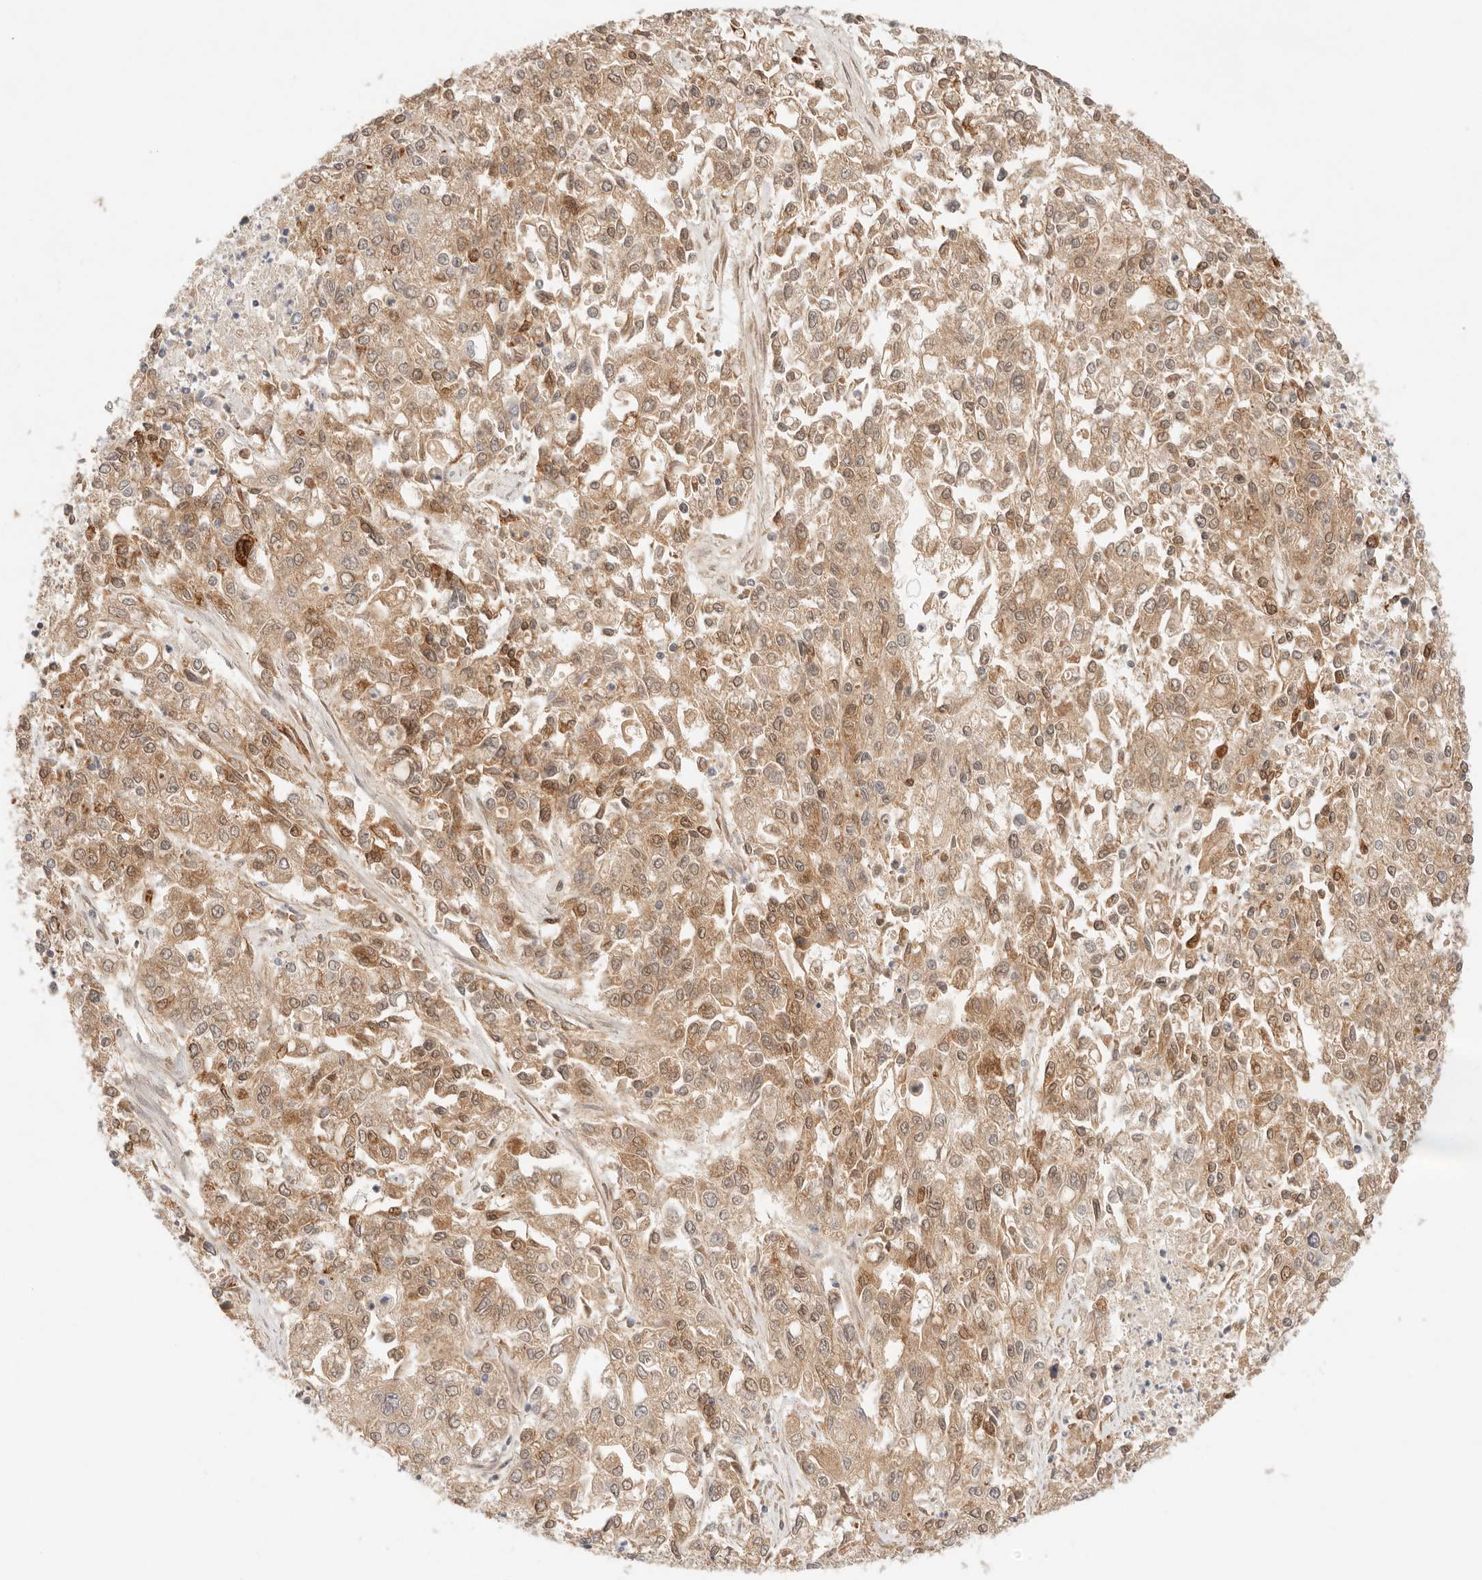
{"staining": {"intensity": "moderate", "quantity": ">75%", "location": "cytoplasmic/membranous"}, "tissue": "endometrial cancer", "cell_type": "Tumor cells", "image_type": "cancer", "snomed": [{"axis": "morphology", "description": "Adenocarcinoma, NOS"}, {"axis": "topography", "description": "Endometrium"}], "caption": "Brown immunohistochemical staining in adenocarcinoma (endometrial) shows moderate cytoplasmic/membranous expression in approximately >75% of tumor cells. (DAB IHC, brown staining for protein, blue staining for nuclei).", "gene": "COA6", "patient": {"sex": "female", "age": 49}}